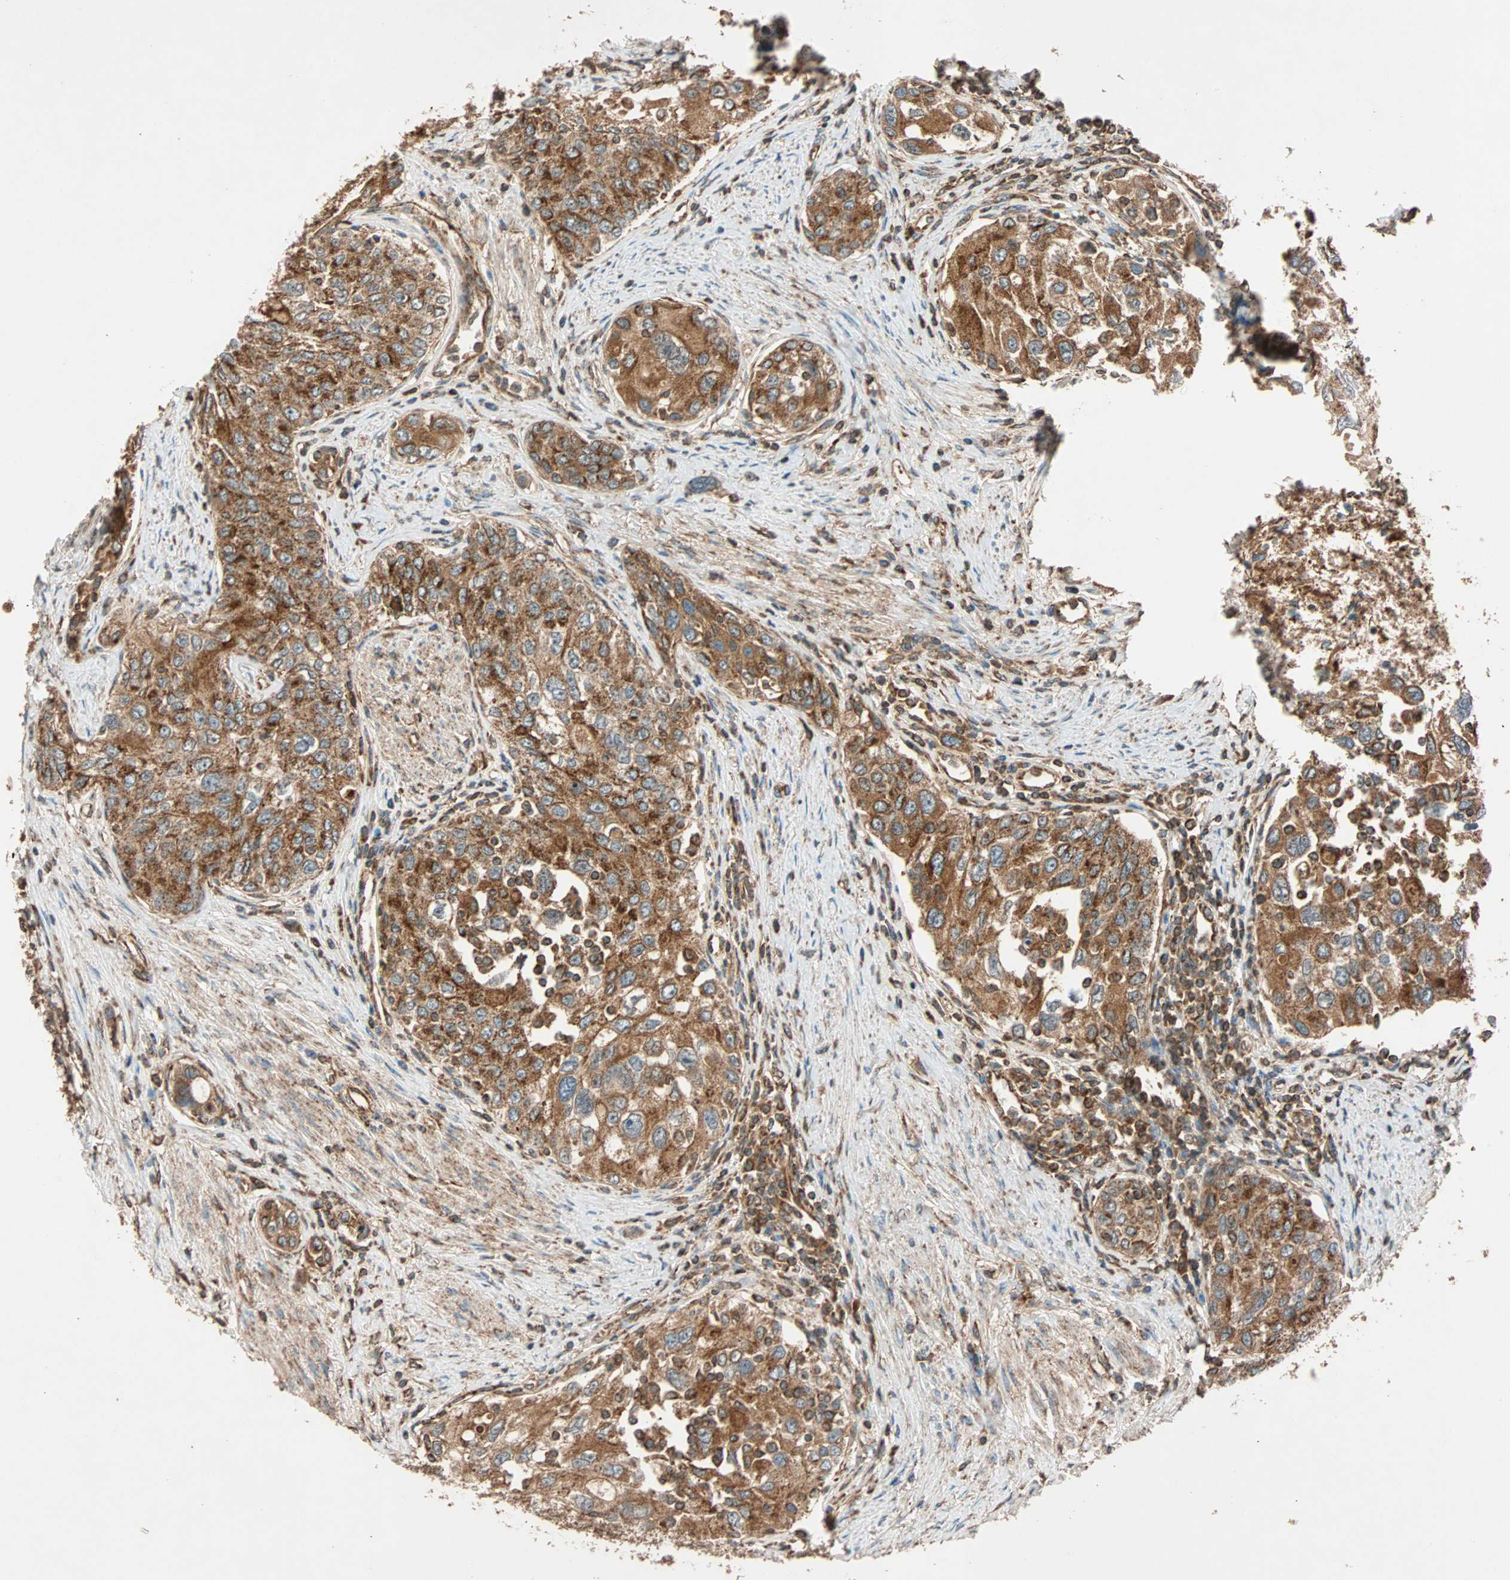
{"staining": {"intensity": "strong", "quantity": ">75%", "location": "cytoplasmic/membranous"}, "tissue": "urothelial cancer", "cell_type": "Tumor cells", "image_type": "cancer", "snomed": [{"axis": "morphology", "description": "Urothelial carcinoma, High grade"}, {"axis": "topography", "description": "Urinary bladder"}], "caption": "Urothelial carcinoma (high-grade) stained with immunohistochemistry (IHC) demonstrates strong cytoplasmic/membranous staining in about >75% of tumor cells. The protein of interest is stained brown, and the nuclei are stained in blue (DAB (3,3'-diaminobenzidine) IHC with brightfield microscopy, high magnification).", "gene": "MAPK1", "patient": {"sex": "female", "age": 56}}